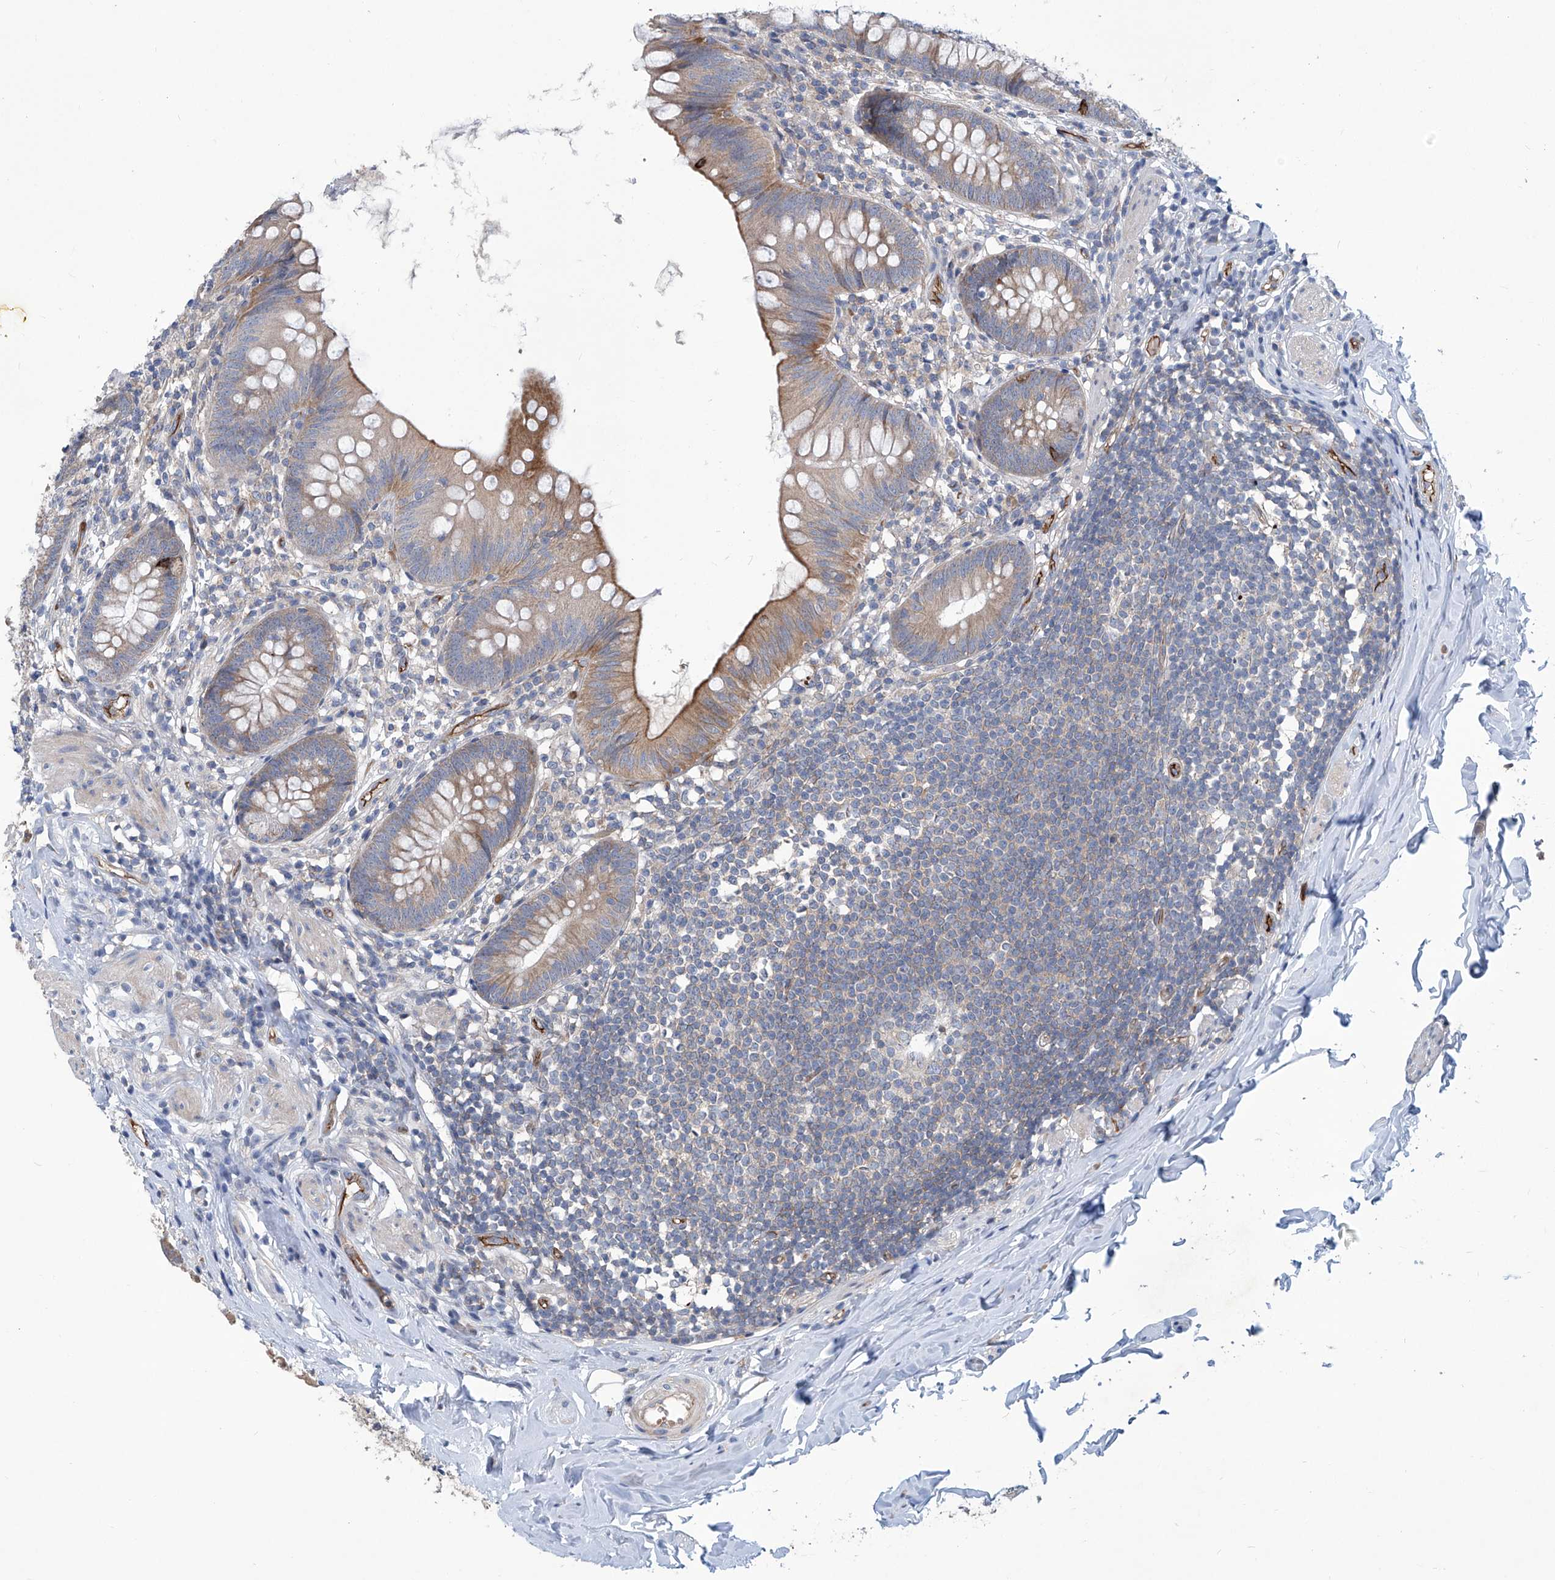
{"staining": {"intensity": "moderate", "quantity": "25%-75%", "location": "cytoplasmic/membranous"}, "tissue": "appendix", "cell_type": "Glandular cells", "image_type": "normal", "snomed": [{"axis": "morphology", "description": "Normal tissue, NOS"}, {"axis": "topography", "description": "Appendix"}], "caption": "Protein expression analysis of benign appendix reveals moderate cytoplasmic/membranous expression in about 25%-75% of glandular cells.", "gene": "EIF2D", "patient": {"sex": "female", "age": 62}}